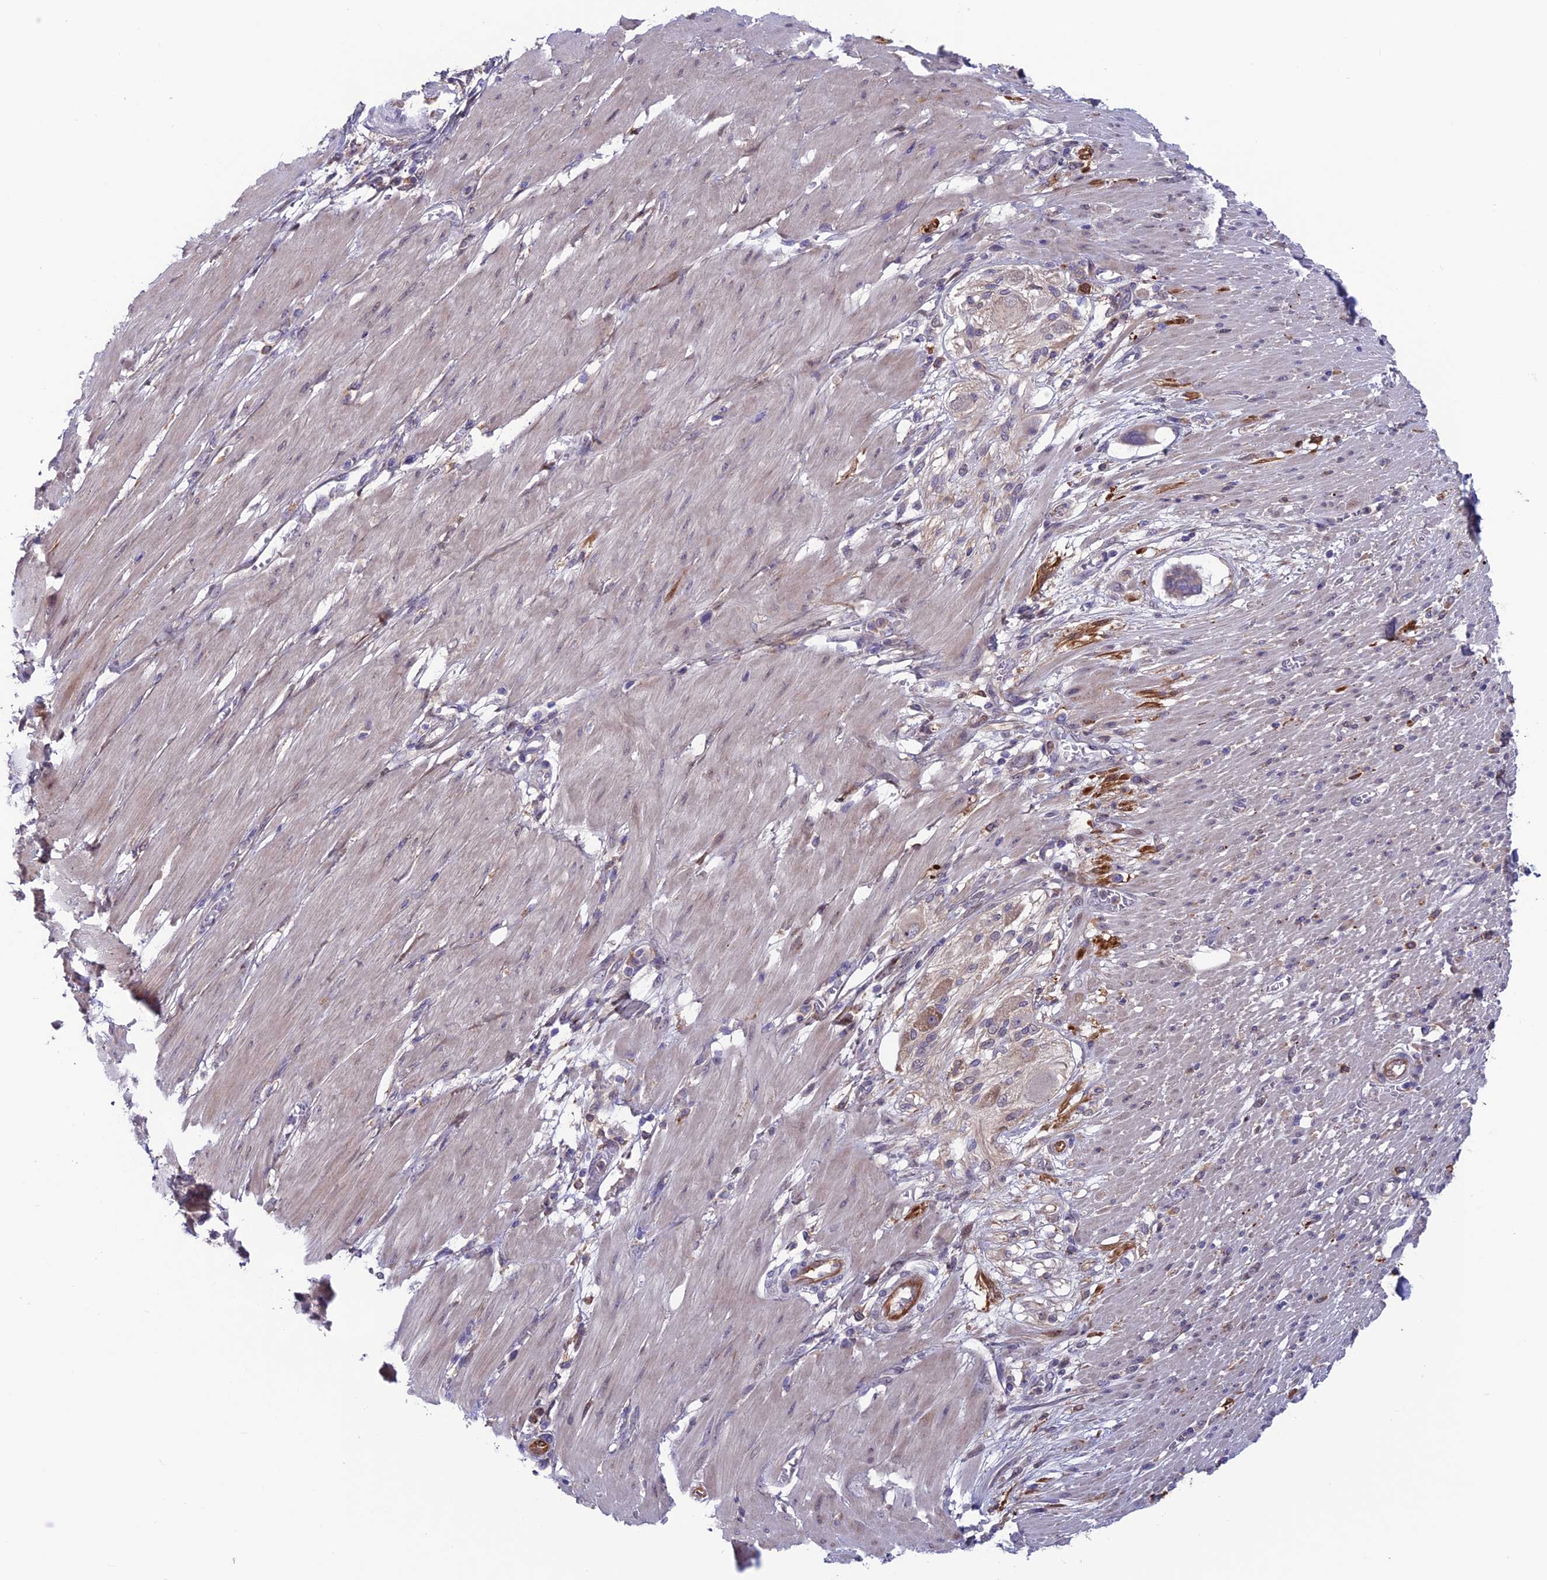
{"staining": {"intensity": "negative", "quantity": "none", "location": "none"}, "tissue": "pancreatic cancer", "cell_type": "Tumor cells", "image_type": "cancer", "snomed": [{"axis": "morphology", "description": "Adenocarcinoma, NOS"}, {"axis": "topography", "description": "Pancreas"}], "caption": "The photomicrograph shows no significant staining in tumor cells of adenocarcinoma (pancreatic).", "gene": "MAST2", "patient": {"sex": "male", "age": 68}}